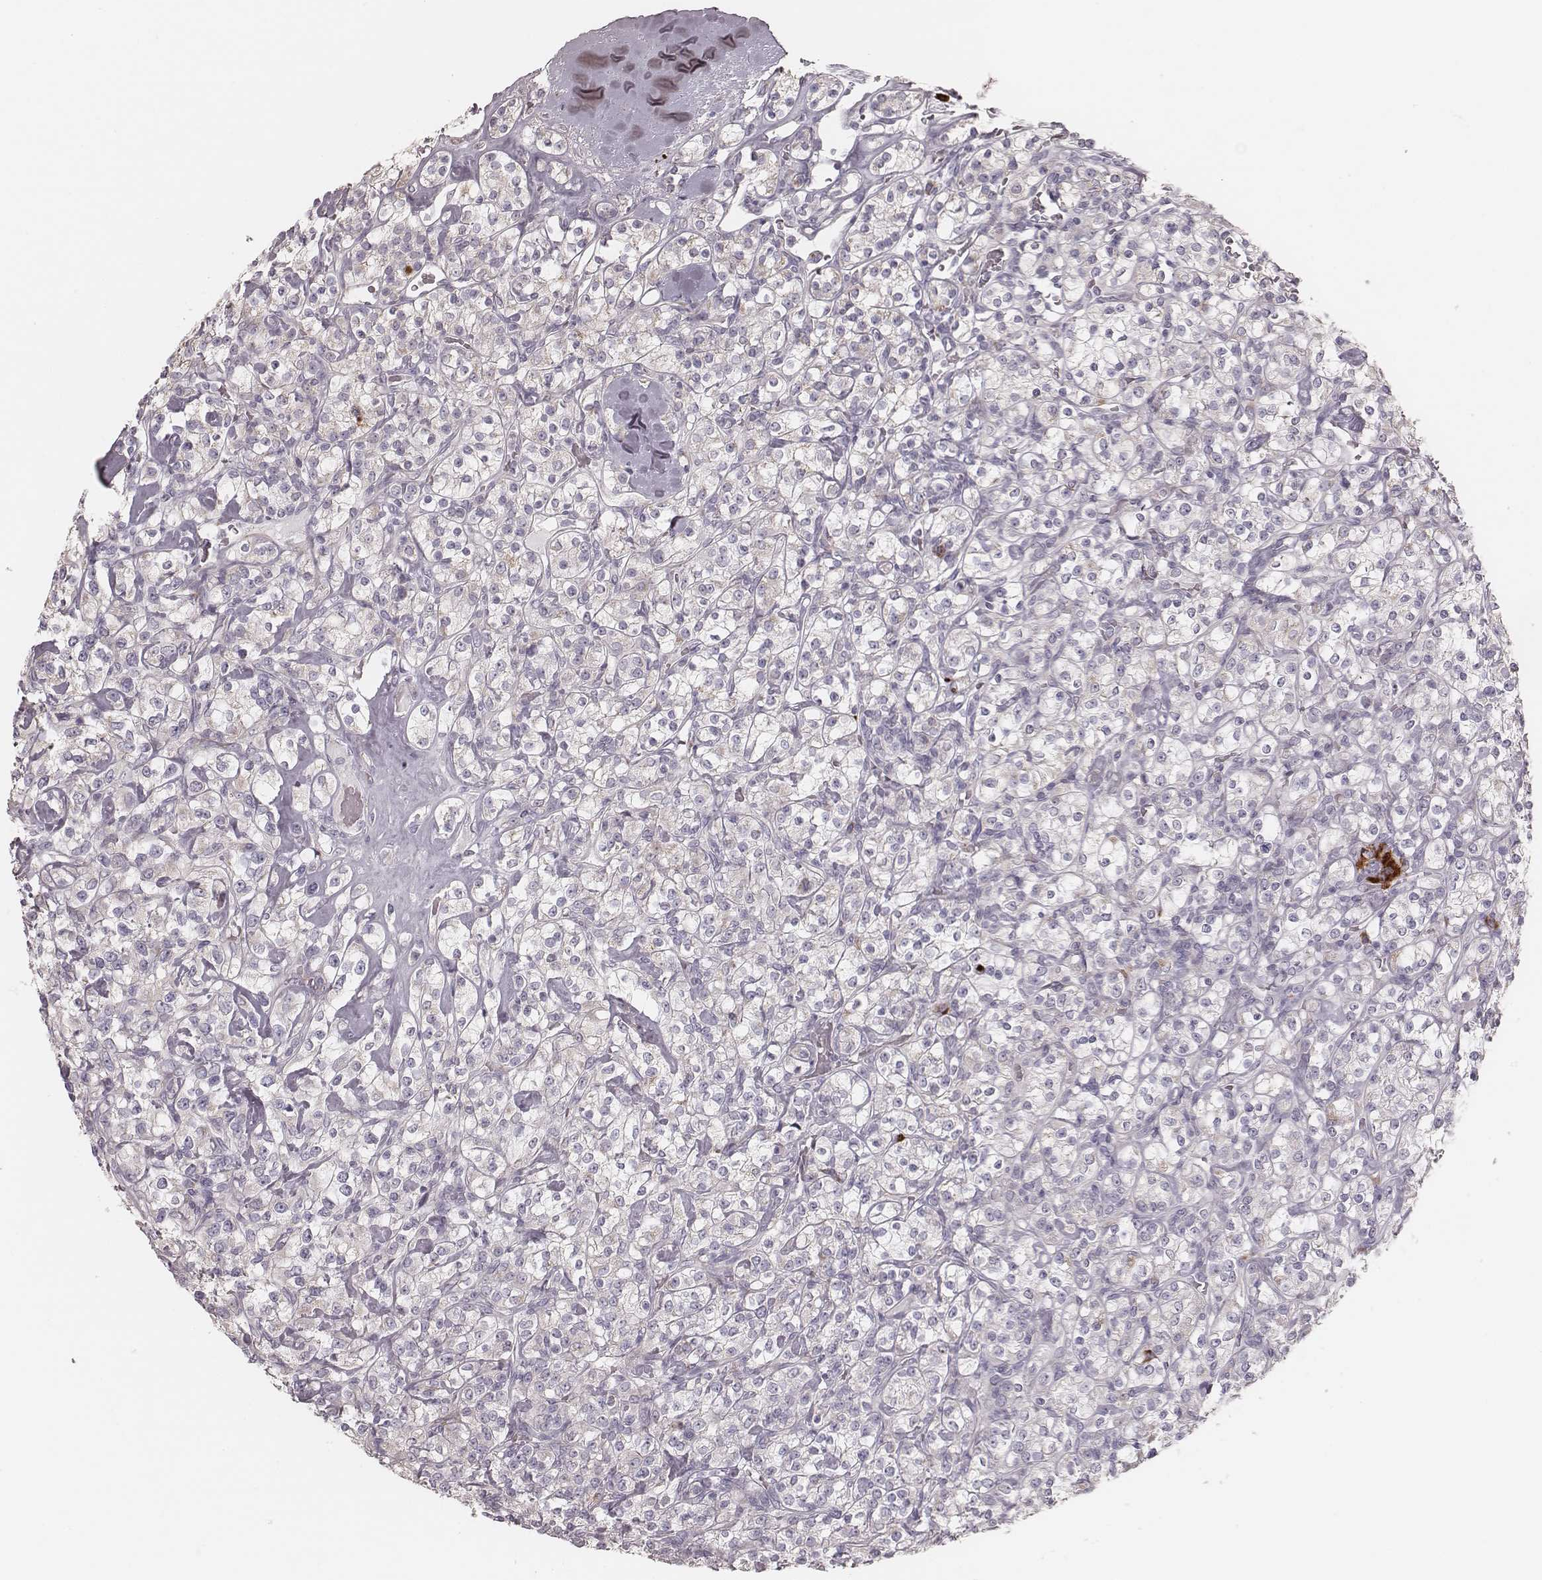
{"staining": {"intensity": "weak", "quantity": "<25%", "location": "cytoplasmic/membranous"}, "tissue": "renal cancer", "cell_type": "Tumor cells", "image_type": "cancer", "snomed": [{"axis": "morphology", "description": "Adenocarcinoma, NOS"}, {"axis": "topography", "description": "Kidney"}], "caption": "Protein analysis of renal cancer (adenocarcinoma) displays no significant staining in tumor cells.", "gene": "KIF5C", "patient": {"sex": "male", "age": 77}}